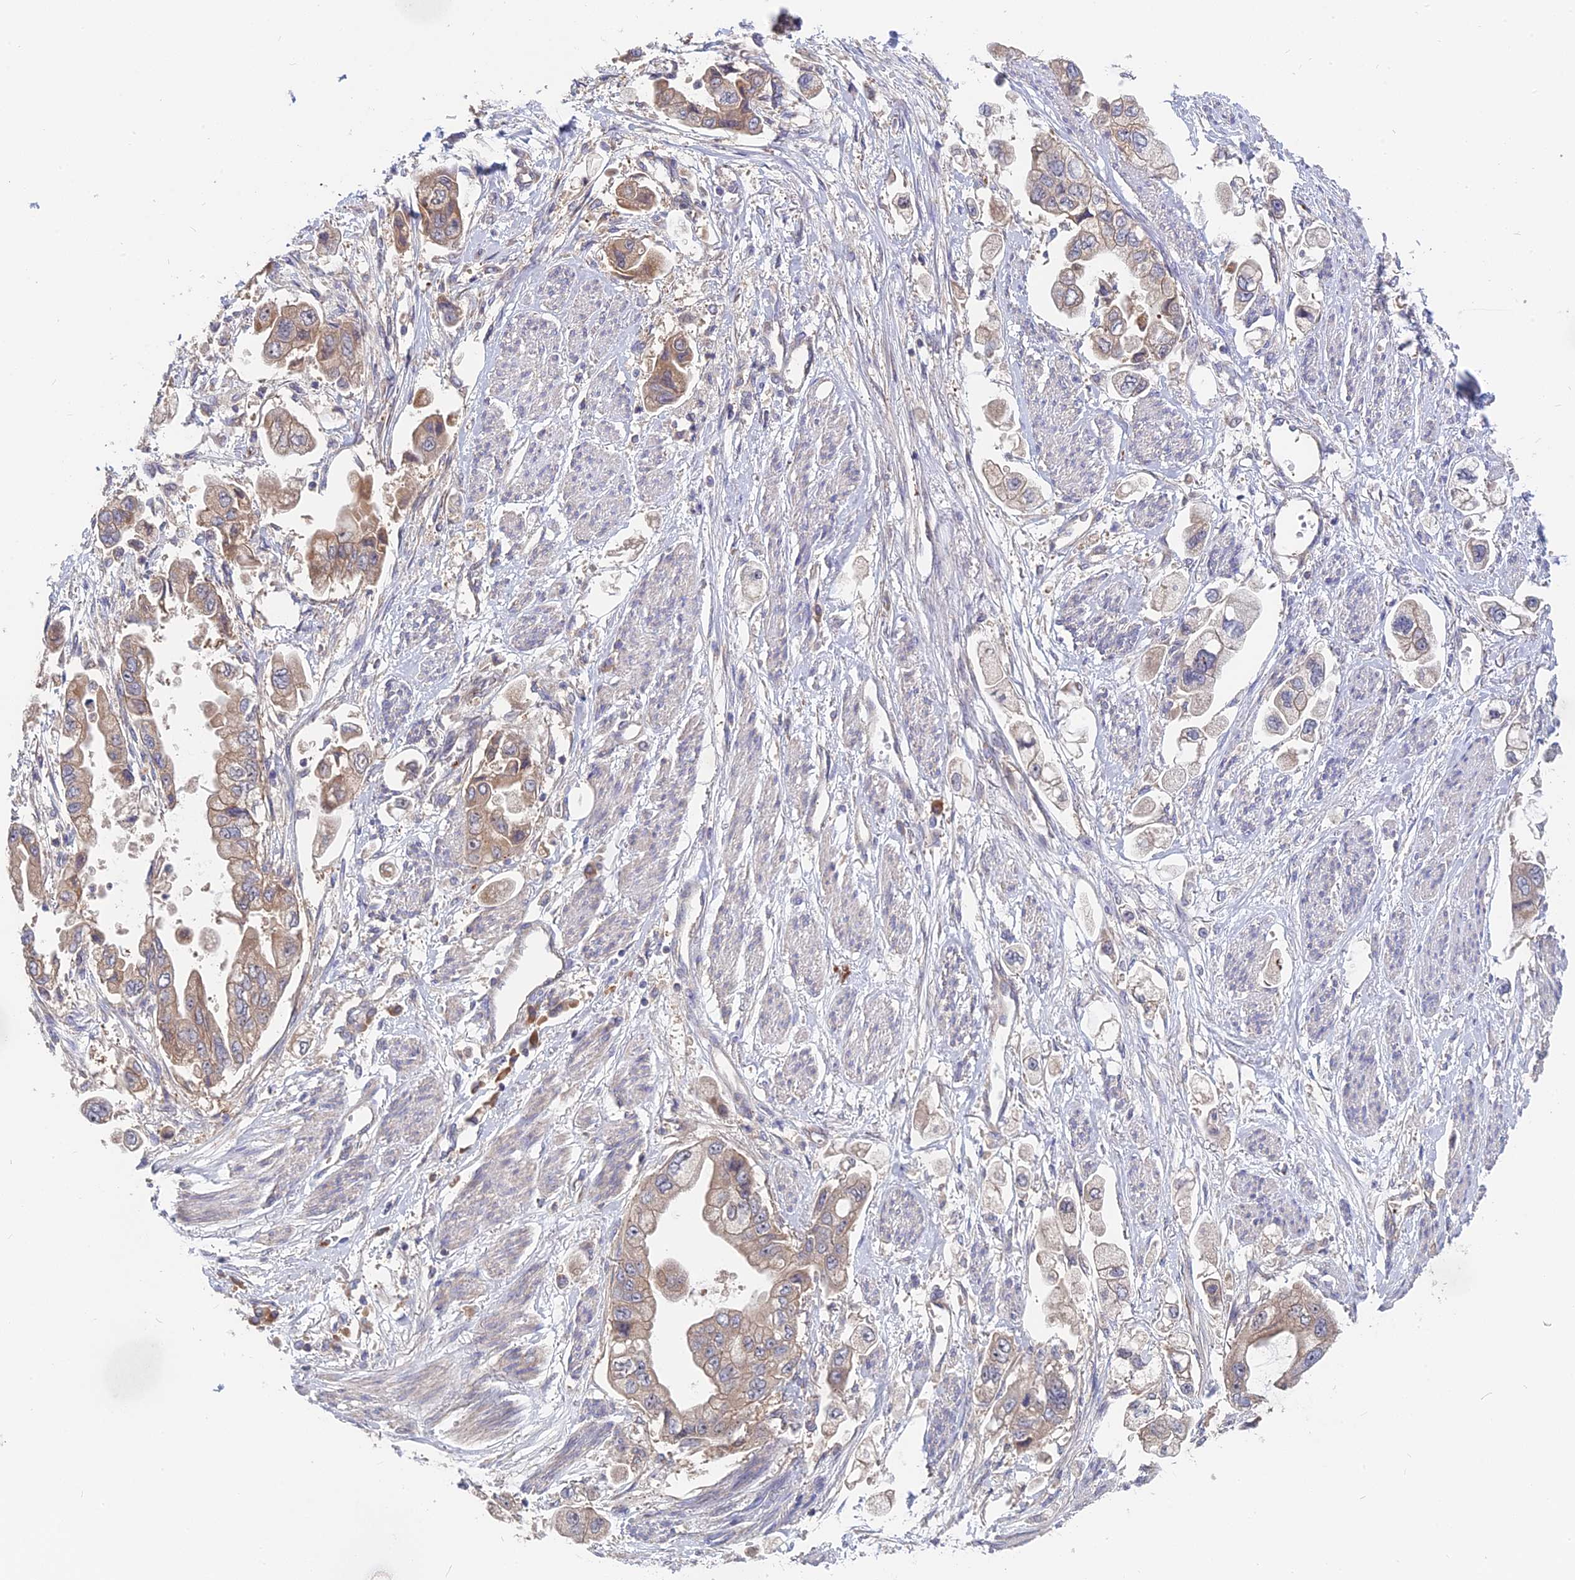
{"staining": {"intensity": "weak", "quantity": "25%-75%", "location": "cytoplasmic/membranous"}, "tissue": "stomach cancer", "cell_type": "Tumor cells", "image_type": "cancer", "snomed": [{"axis": "morphology", "description": "Adenocarcinoma, NOS"}, {"axis": "topography", "description": "Stomach"}], "caption": "Adenocarcinoma (stomach) stained with a protein marker exhibits weak staining in tumor cells.", "gene": "IL21R", "patient": {"sex": "male", "age": 62}}